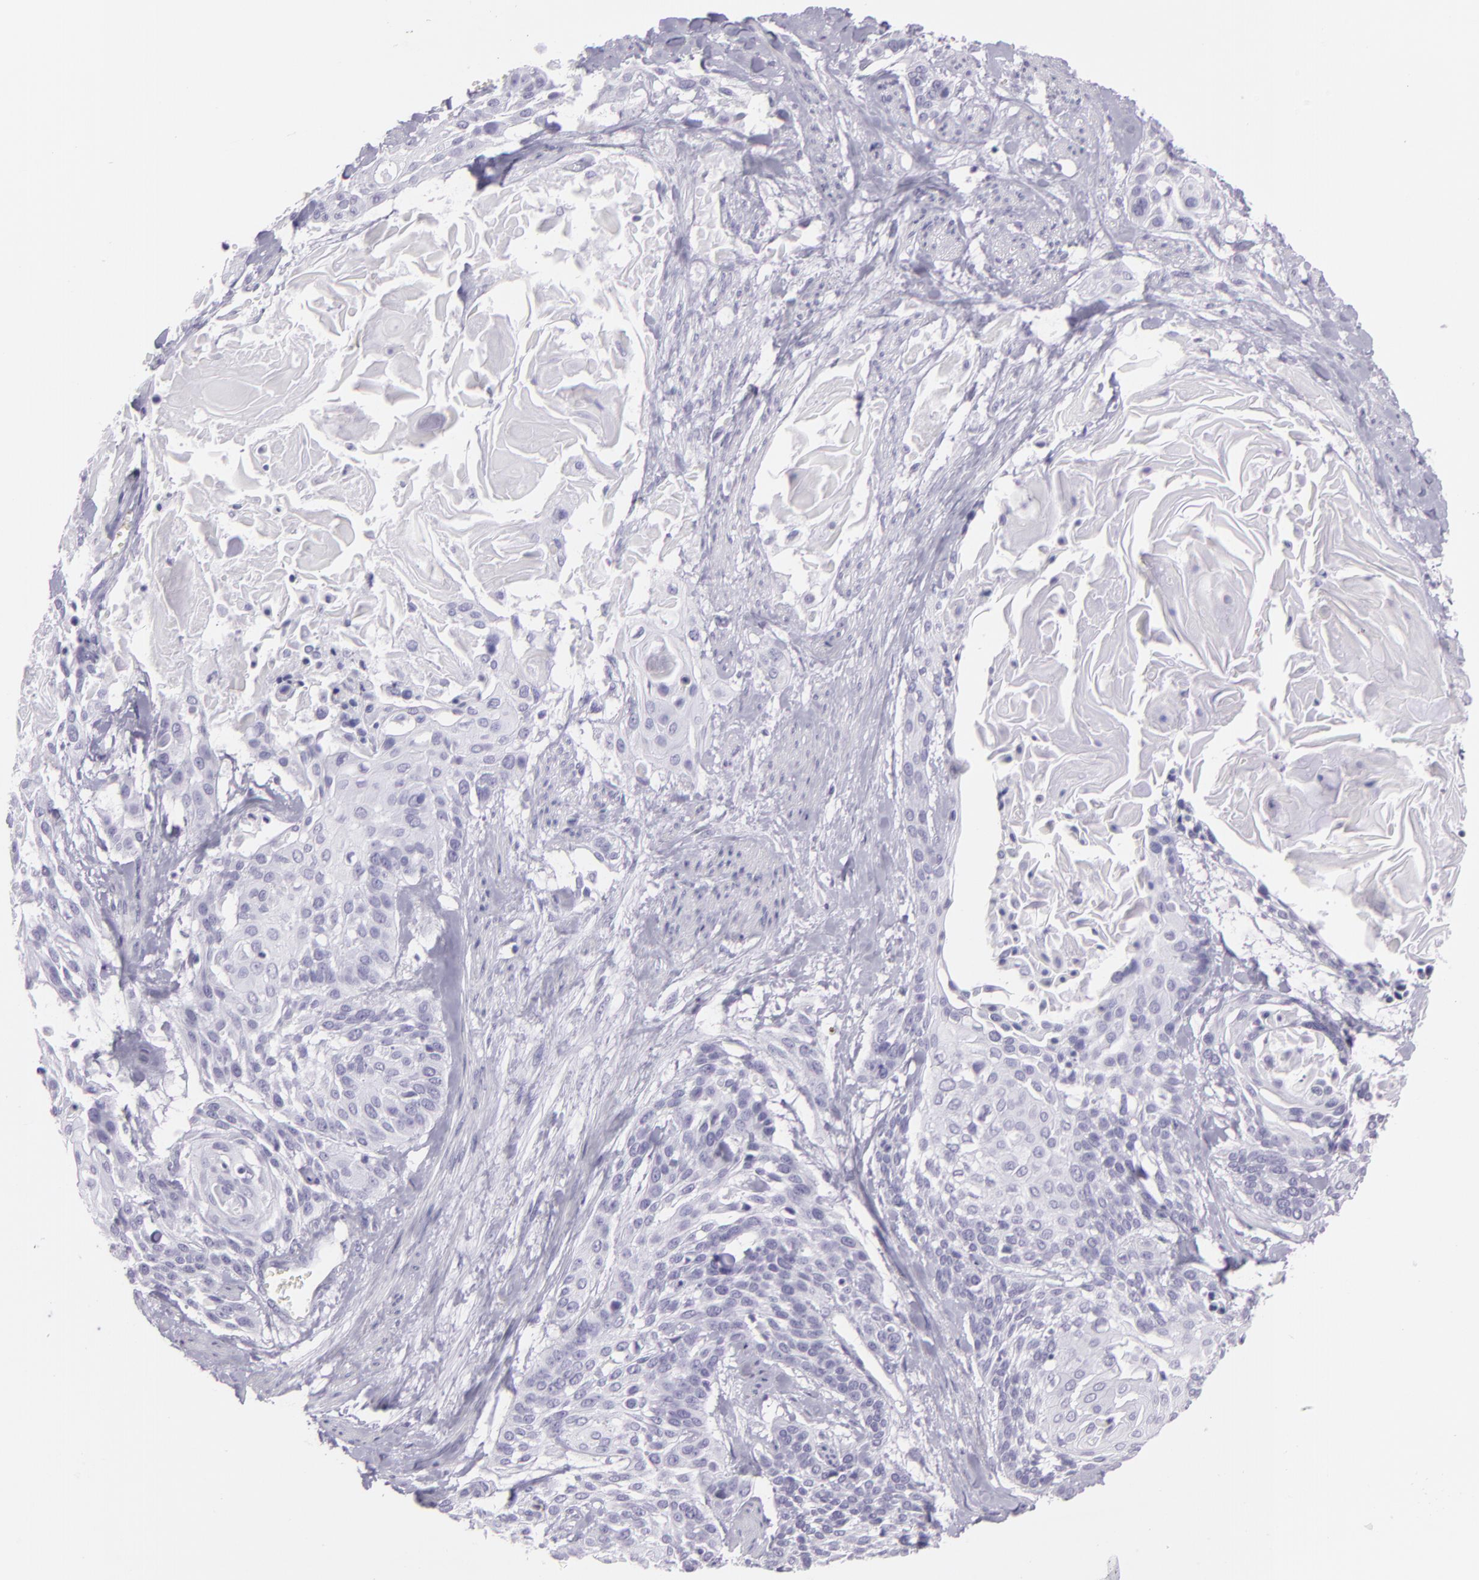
{"staining": {"intensity": "negative", "quantity": "none", "location": "none"}, "tissue": "cervical cancer", "cell_type": "Tumor cells", "image_type": "cancer", "snomed": [{"axis": "morphology", "description": "Squamous cell carcinoma, NOS"}, {"axis": "topography", "description": "Cervix"}], "caption": "There is no significant staining in tumor cells of cervical cancer. (Brightfield microscopy of DAB (3,3'-diaminobenzidine) IHC at high magnification).", "gene": "MUC6", "patient": {"sex": "female", "age": 57}}